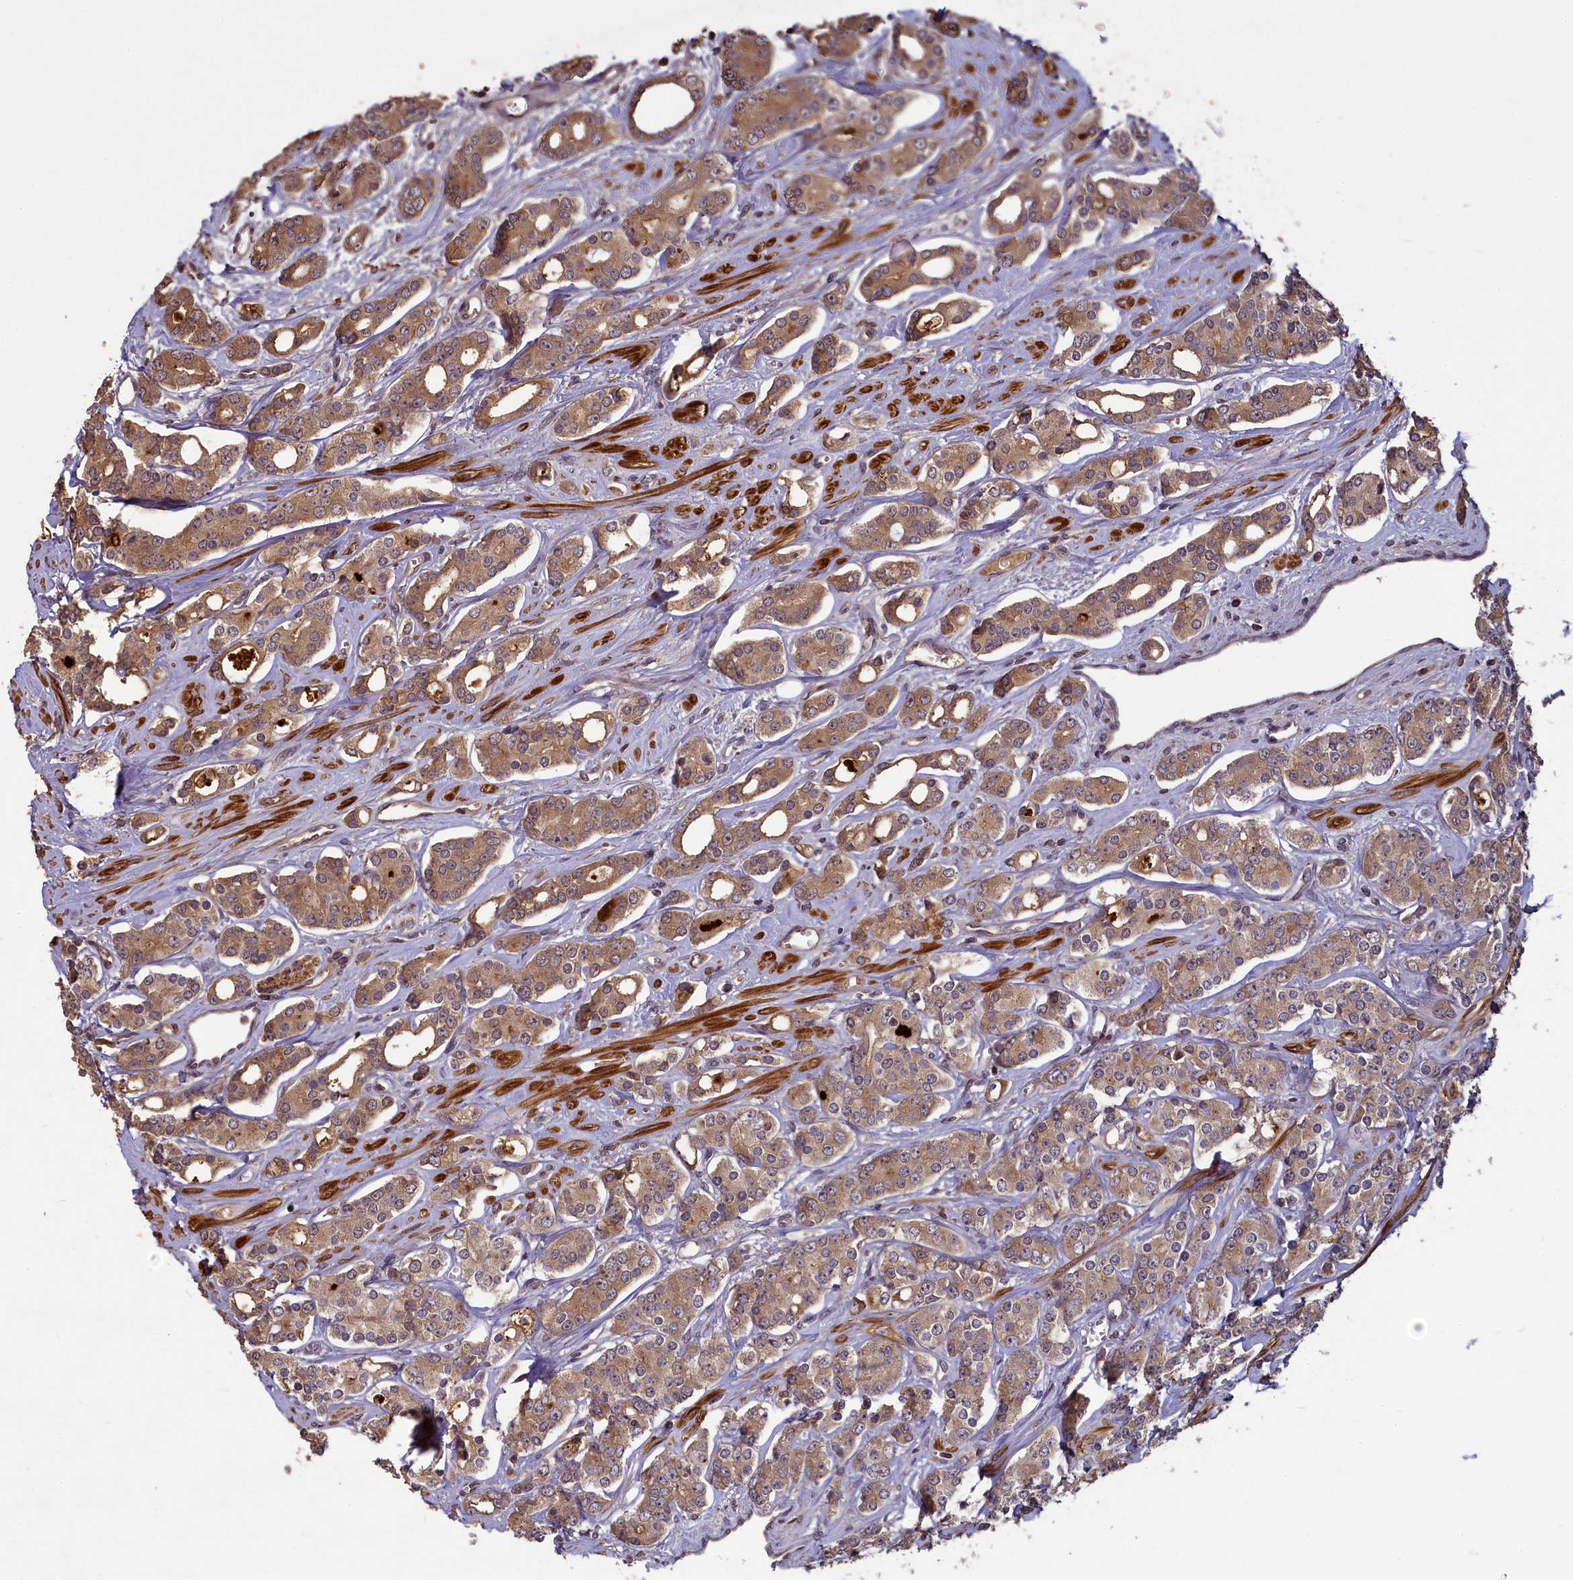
{"staining": {"intensity": "moderate", "quantity": ">75%", "location": "cytoplasmic/membranous"}, "tissue": "prostate cancer", "cell_type": "Tumor cells", "image_type": "cancer", "snomed": [{"axis": "morphology", "description": "Adenocarcinoma, High grade"}, {"axis": "topography", "description": "Prostate"}], "caption": "Tumor cells display moderate cytoplasmic/membranous expression in about >75% of cells in prostate high-grade adenocarcinoma.", "gene": "NUDT6", "patient": {"sex": "male", "age": 62}}